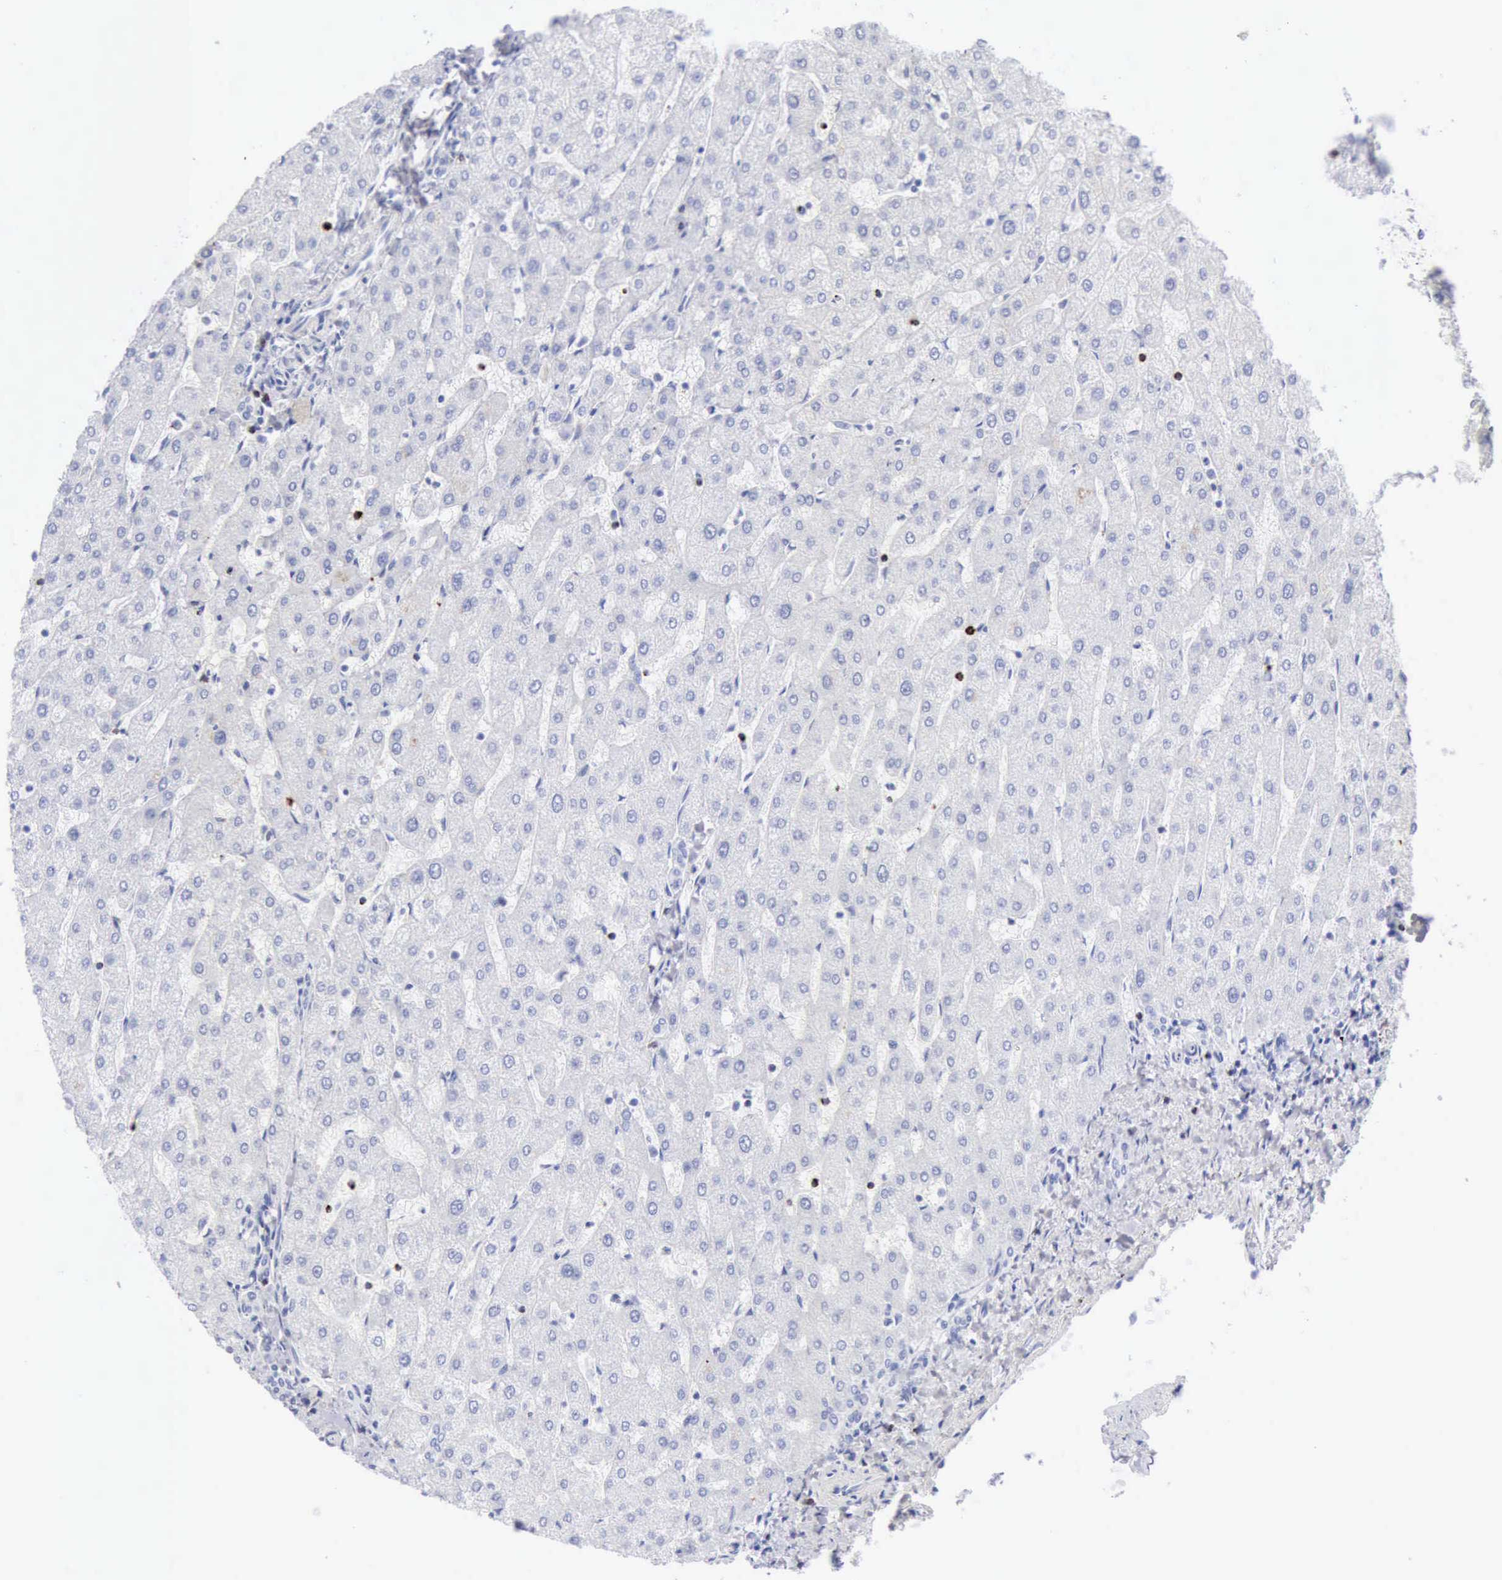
{"staining": {"intensity": "negative", "quantity": "none", "location": "none"}, "tissue": "liver", "cell_type": "Cholangiocytes", "image_type": "normal", "snomed": [{"axis": "morphology", "description": "Normal tissue, NOS"}, {"axis": "topography", "description": "Liver"}], "caption": "Immunohistochemical staining of benign human liver exhibits no significant positivity in cholangiocytes.", "gene": "GZMB", "patient": {"sex": "male", "age": 67}}